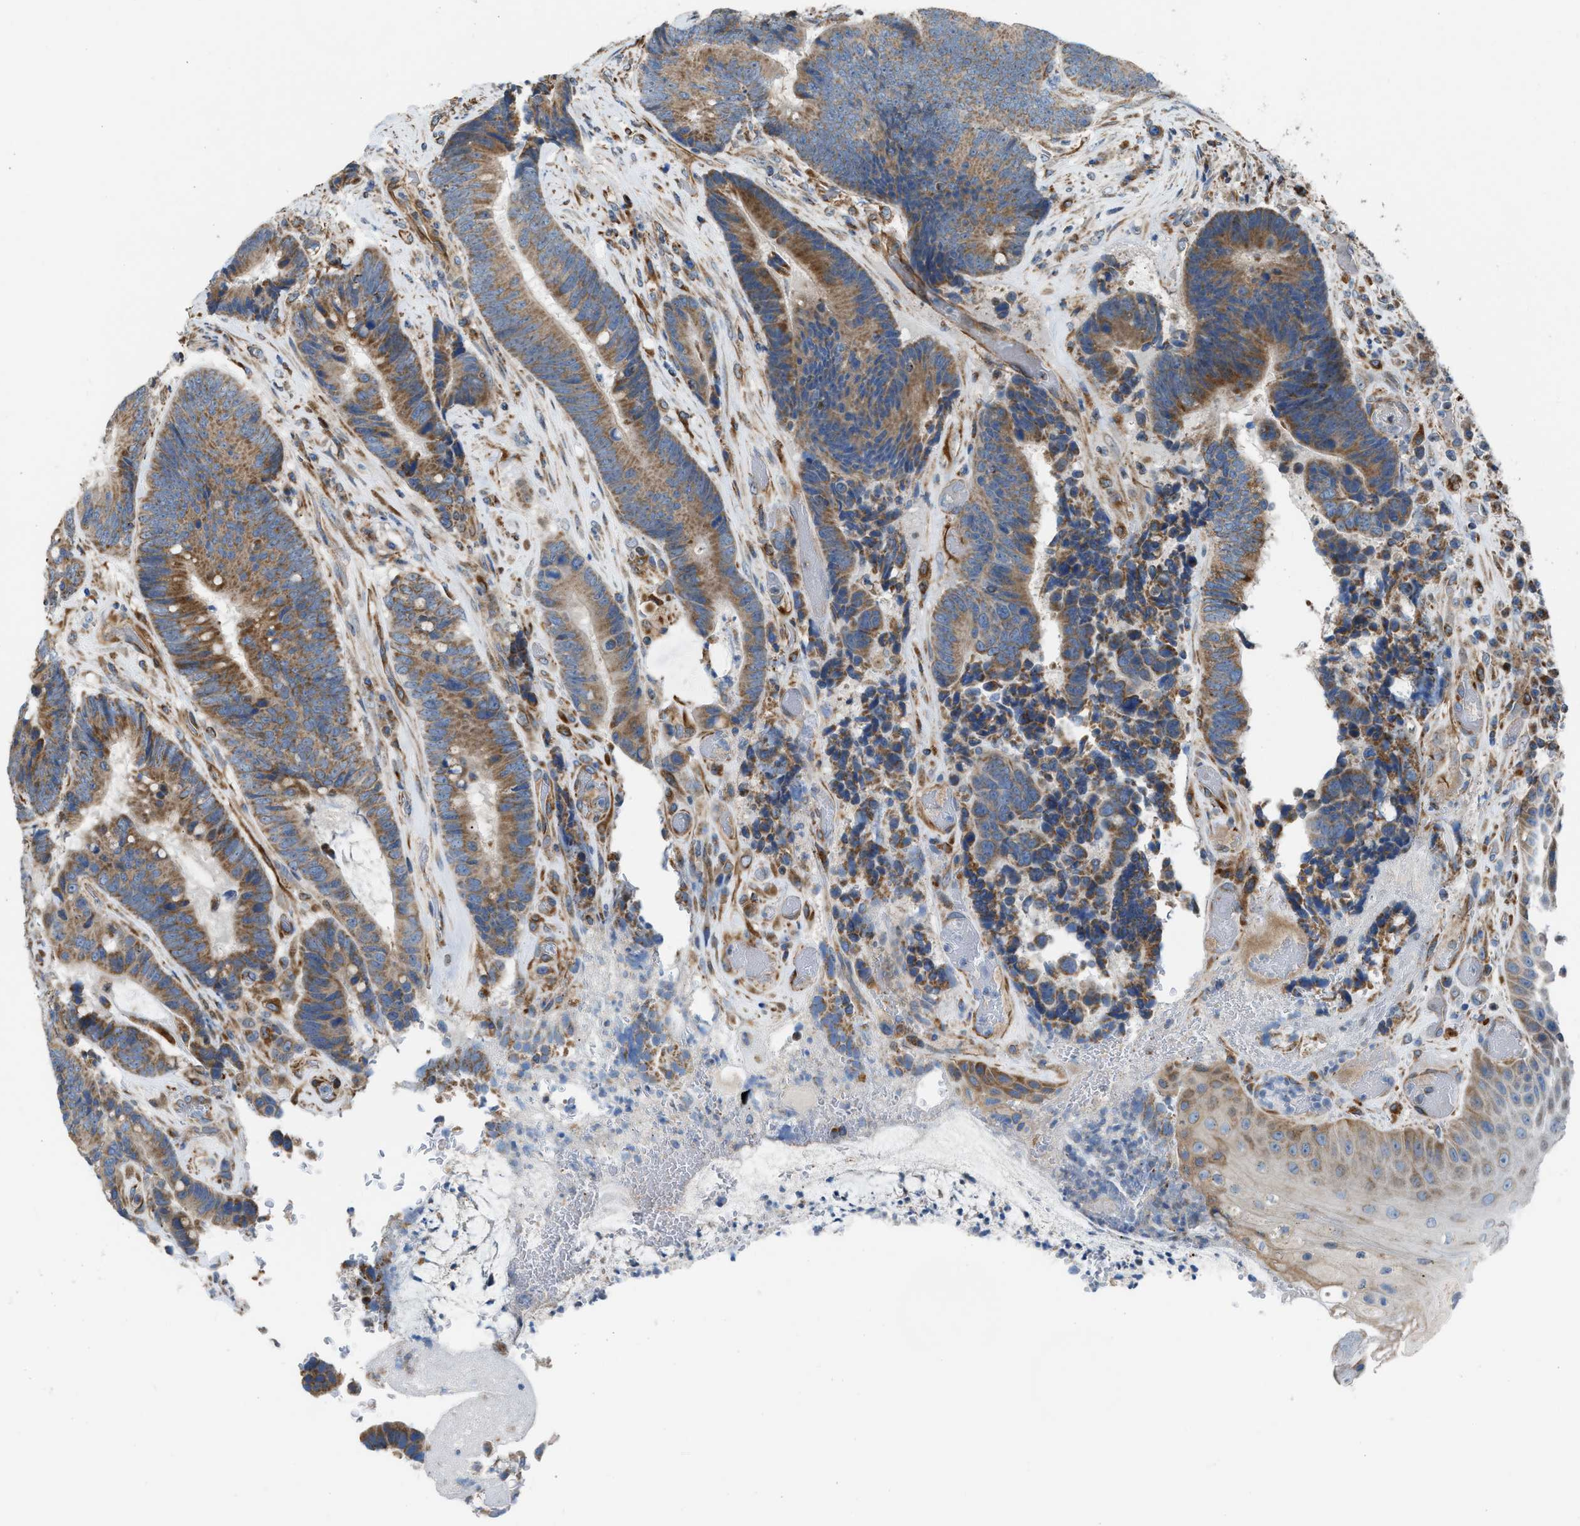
{"staining": {"intensity": "moderate", "quantity": ">75%", "location": "cytoplasmic/membranous"}, "tissue": "colorectal cancer", "cell_type": "Tumor cells", "image_type": "cancer", "snomed": [{"axis": "morphology", "description": "Adenocarcinoma, NOS"}, {"axis": "topography", "description": "Rectum"}, {"axis": "topography", "description": "Anal"}], "caption": "High-magnification brightfield microscopy of colorectal adenocarcinoma stained with DAB (brown) and counterstained with hematoxylin (blue). tumor cells exhibit moderate cytoplasmic/membranous expression is seen in approximately>75% of cells.", "gene": "SLC10A3", "patient": {"sex": "female", "age": 89}}